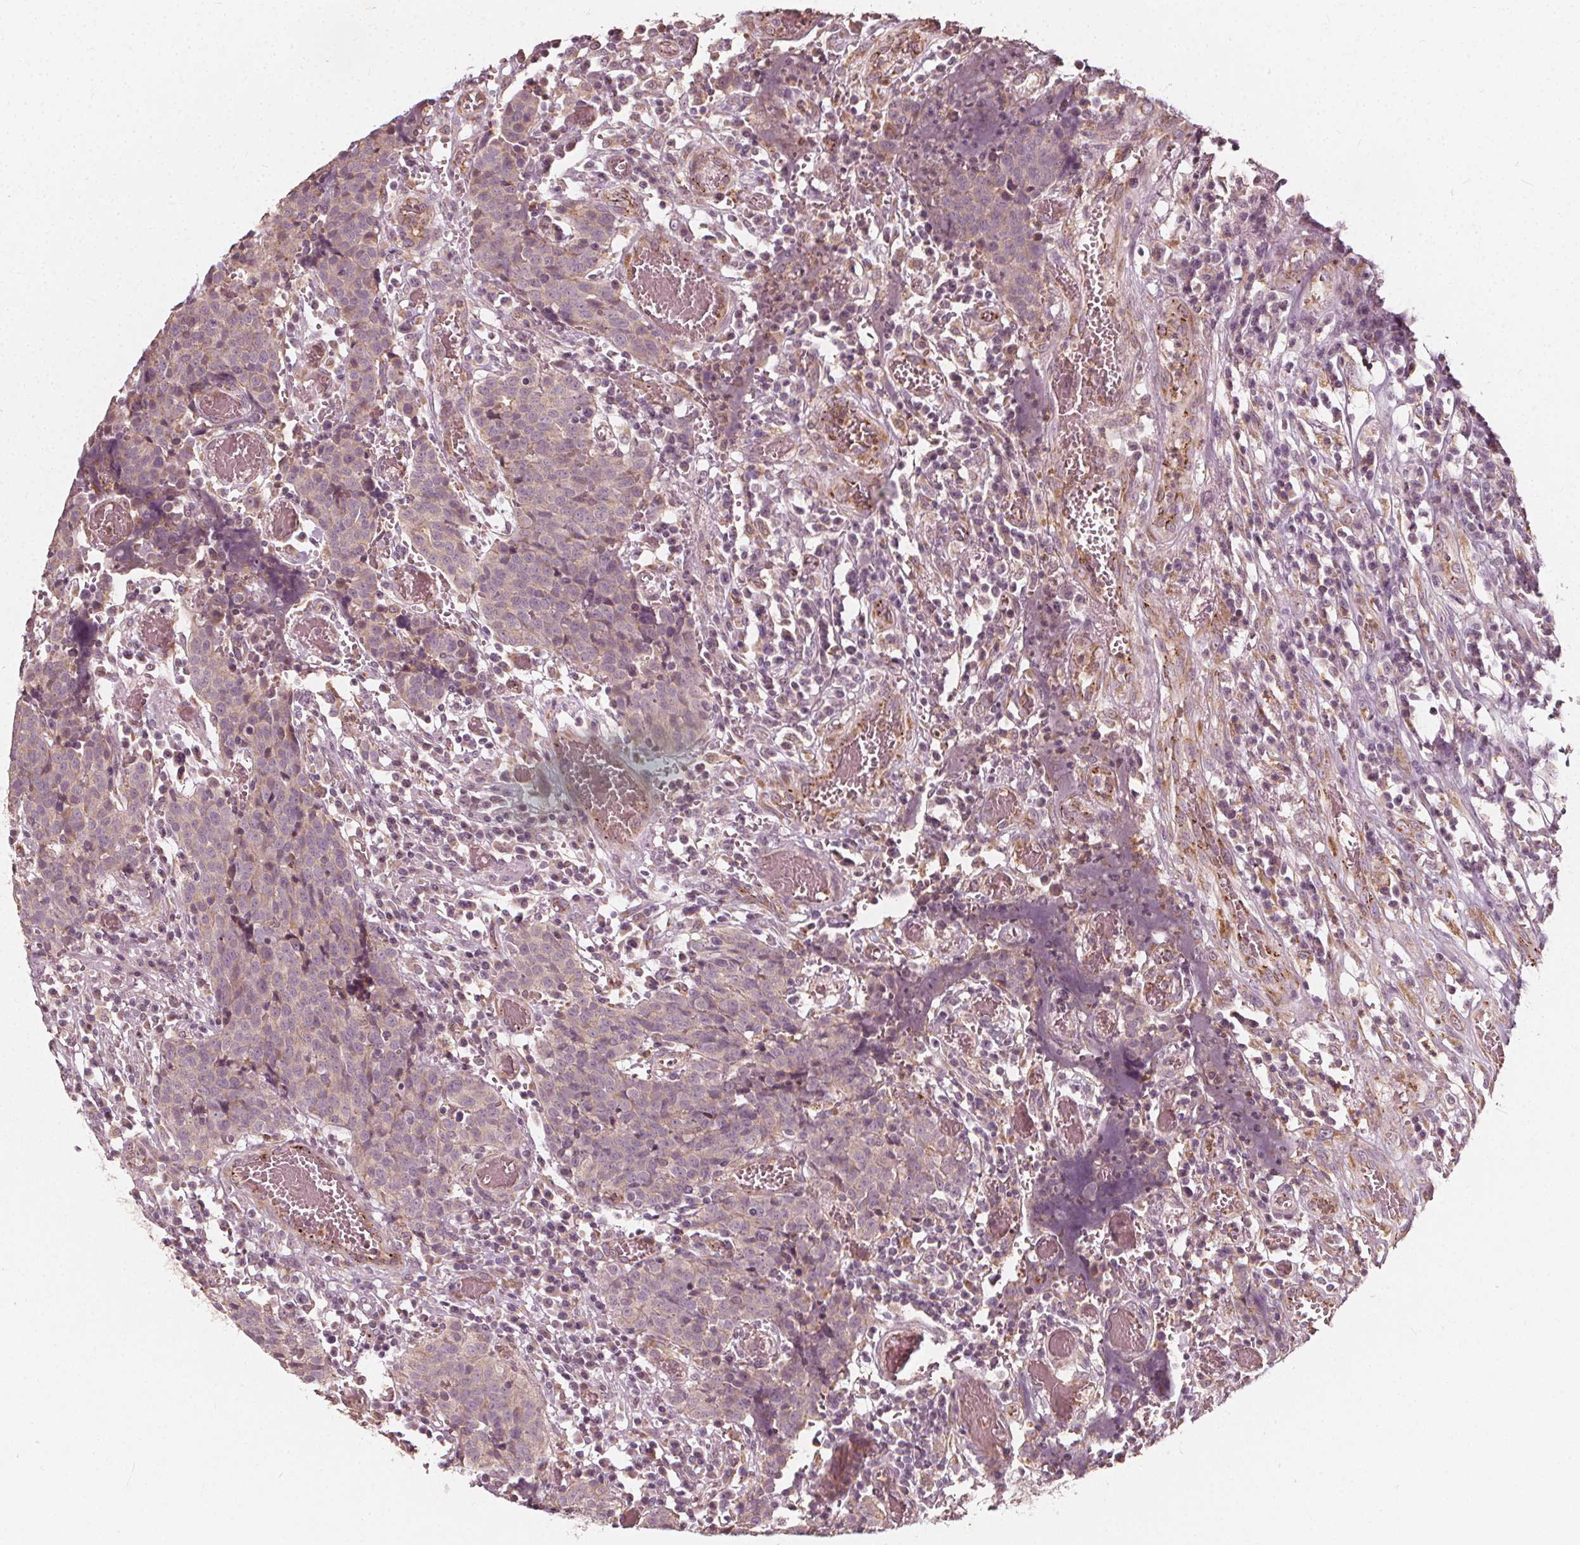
{"staining": {"intensity": "negative", "quantity": "none", "location": "none"}, "tissue": "prostate cancer", "cell_type": "Tumor cells", "image_type": "cancer", "snomed": [{"axis": "morphology", "description": "Adenocarcinoma, High grade"}, {"axis": "topography", "description": "Prostate and seminal vesicle, NOS"}], "caption": "This is a photomicrograph of immunohistochemistry (IHC) staining of prostate cancer (high-grade adenocarcinoma), which shows no expression in tumor cells.", "gene": "NPC1L1", "patient": {"sex": "male", "age": 60}}